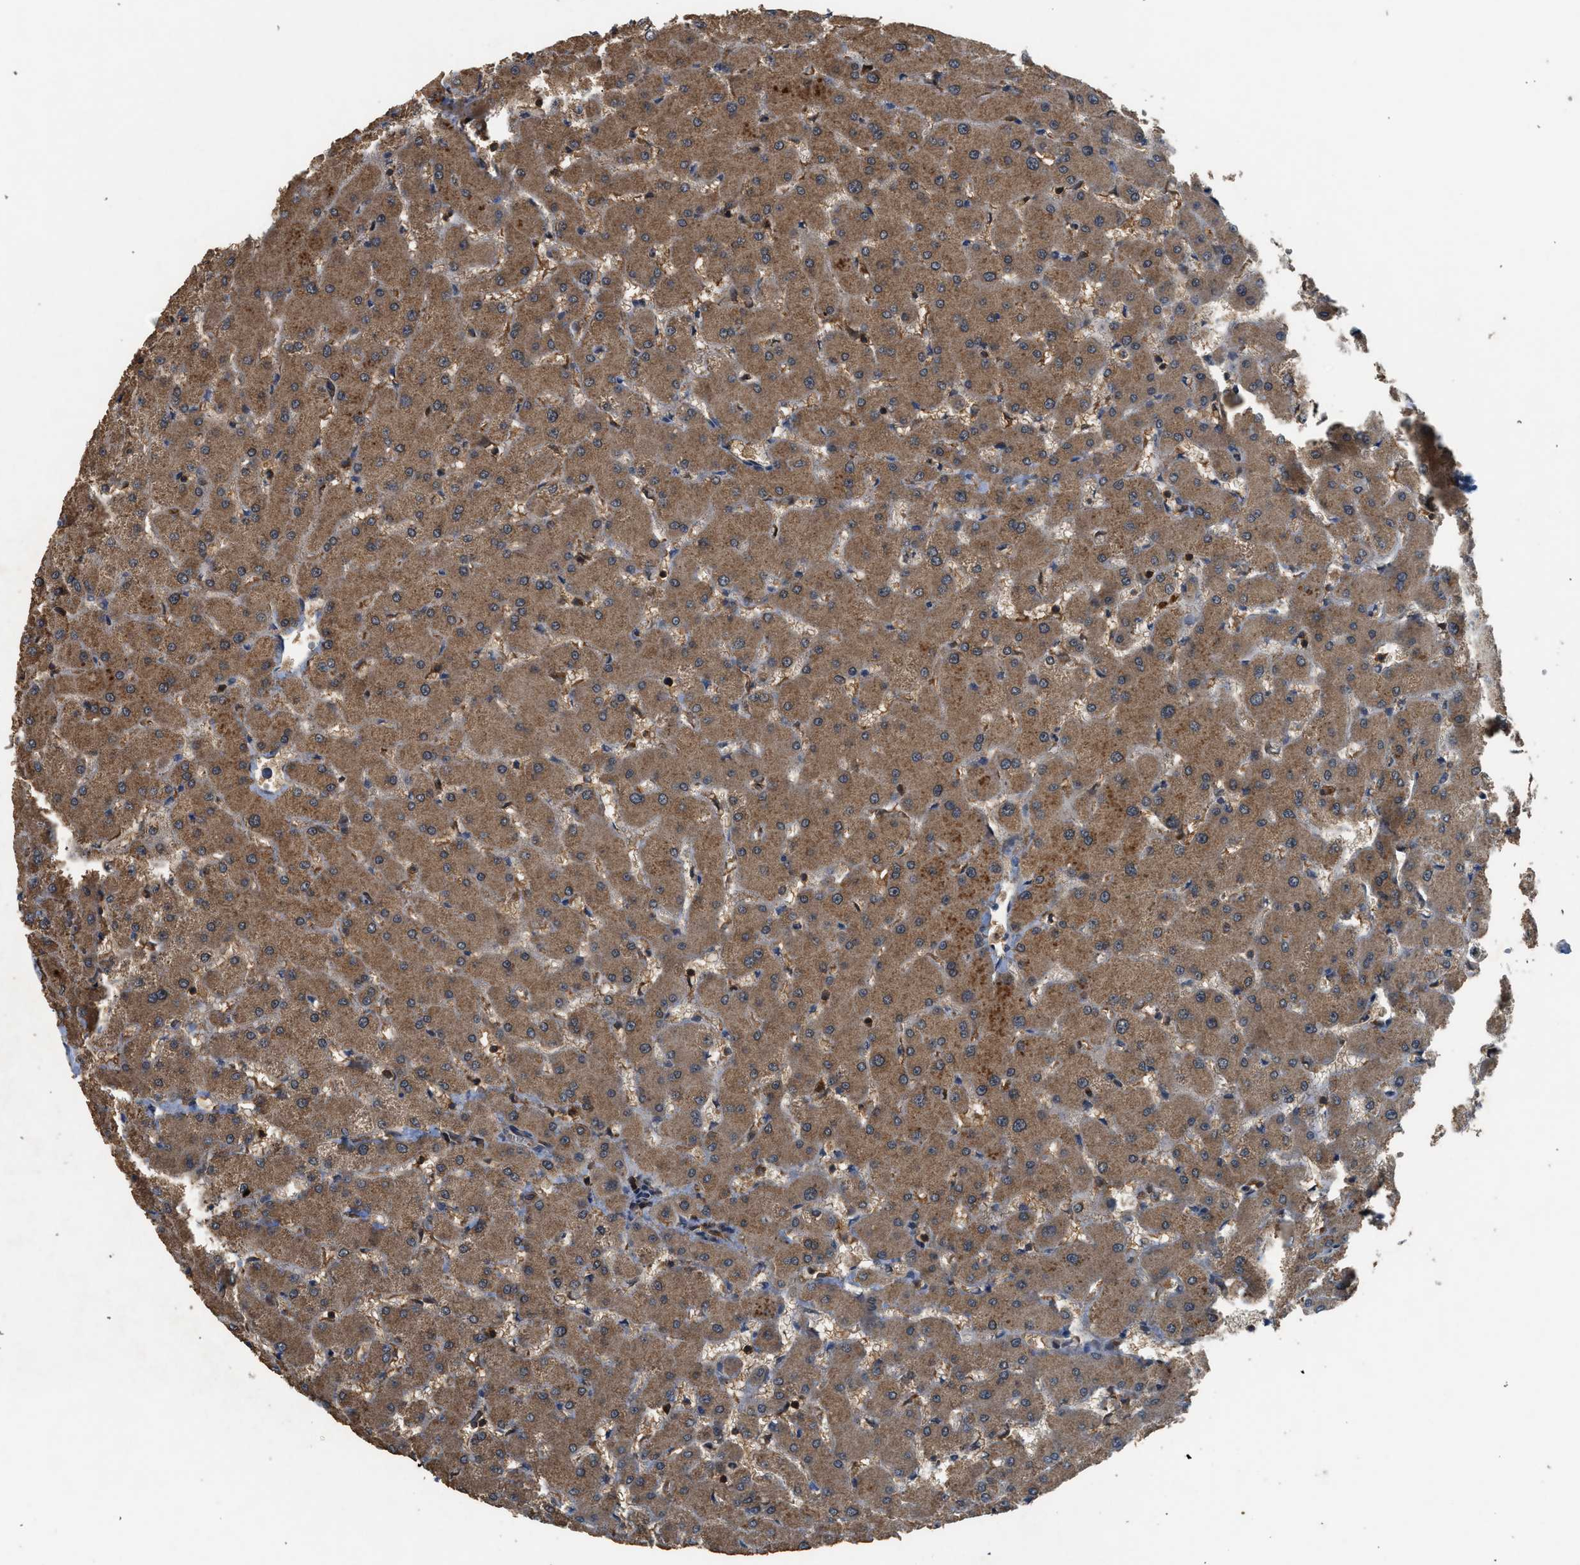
{"staining": {"intensity": "moderate", "quantity": ">75%", "location": "cytoplasmic/membranous"}, "tissue": "liver", "cell_type": "Cholangiocytes", "image_type": "normal", "snomed": [{"axis": "morphology", "description": "Normal tissue, NOS"}, {"axis": "topography", "description": "Liver"}], "caption": "Normal liver reveals moderate cytoplasmic/membranous staining in approximately >75% of cholangiocytes, visualized by immunohistochemistry. (DAB (3,3'-diaminobenzidine) IHC, brown staining for protein, blue staining for nuclei).", "gene": "OXSR1", "patient": {"sex": "female", "age": 63}}